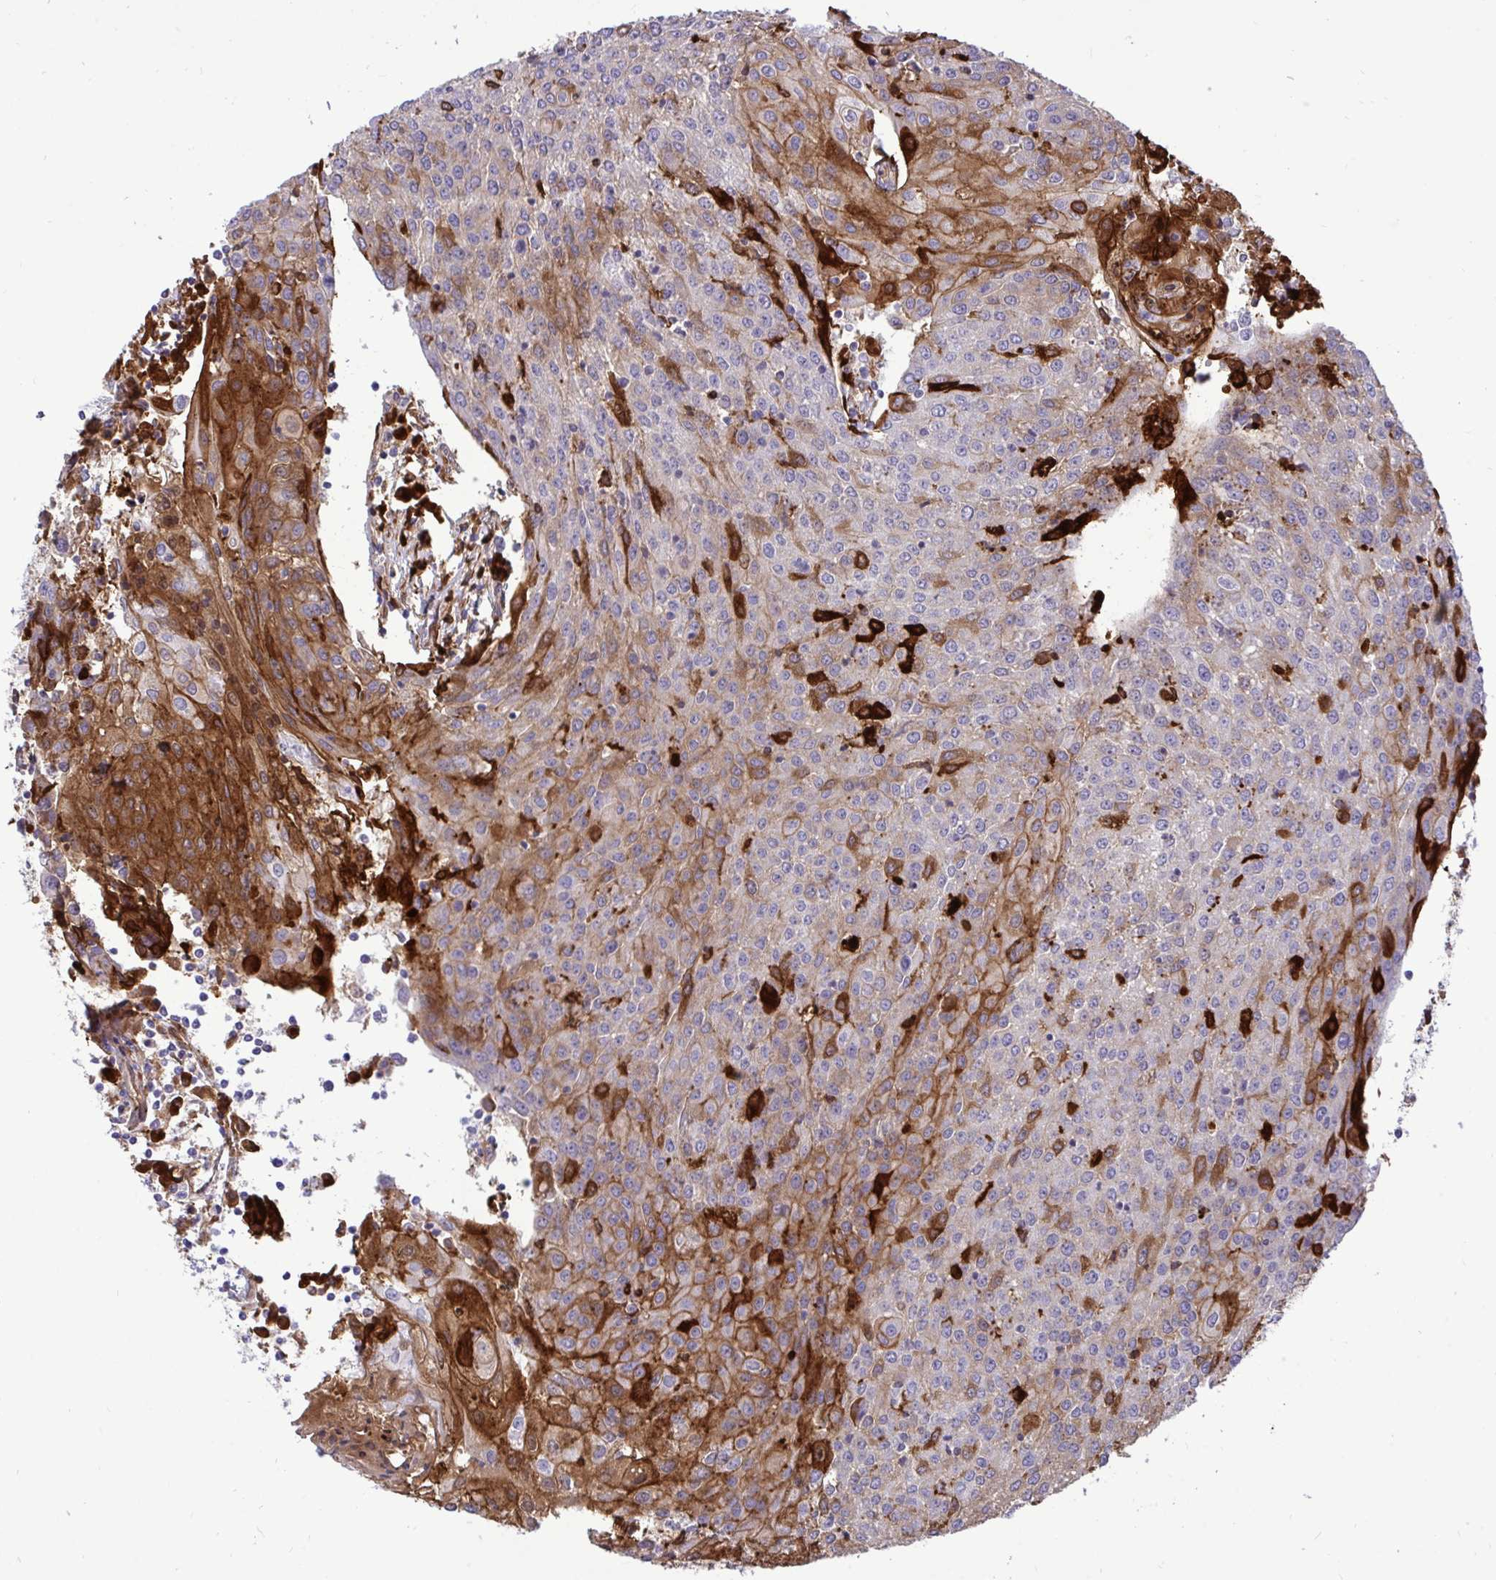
{"staining": {"intensity": "moderate", "quantity": "25%-75%", "location": "cytoplasmic/membranous"}, "tissue": "urothelial cancer", "cell_type": "Tumor cells", "image_type": "cancer", "snomed": [{"axis": "morphology", "description": "Urothelial carcinoma, High grade"}, {"axis": "topography", "description": "Urinary bladder"}], "caption": "High-power microscopy captured an immunohistochemistry image of urothelial cancer, revealing moderate cytoplasmic/membranous expression in about 25%-75% of tumor cells.", "gene": "F2", "patient": {"sex": "female", "age": 85}}